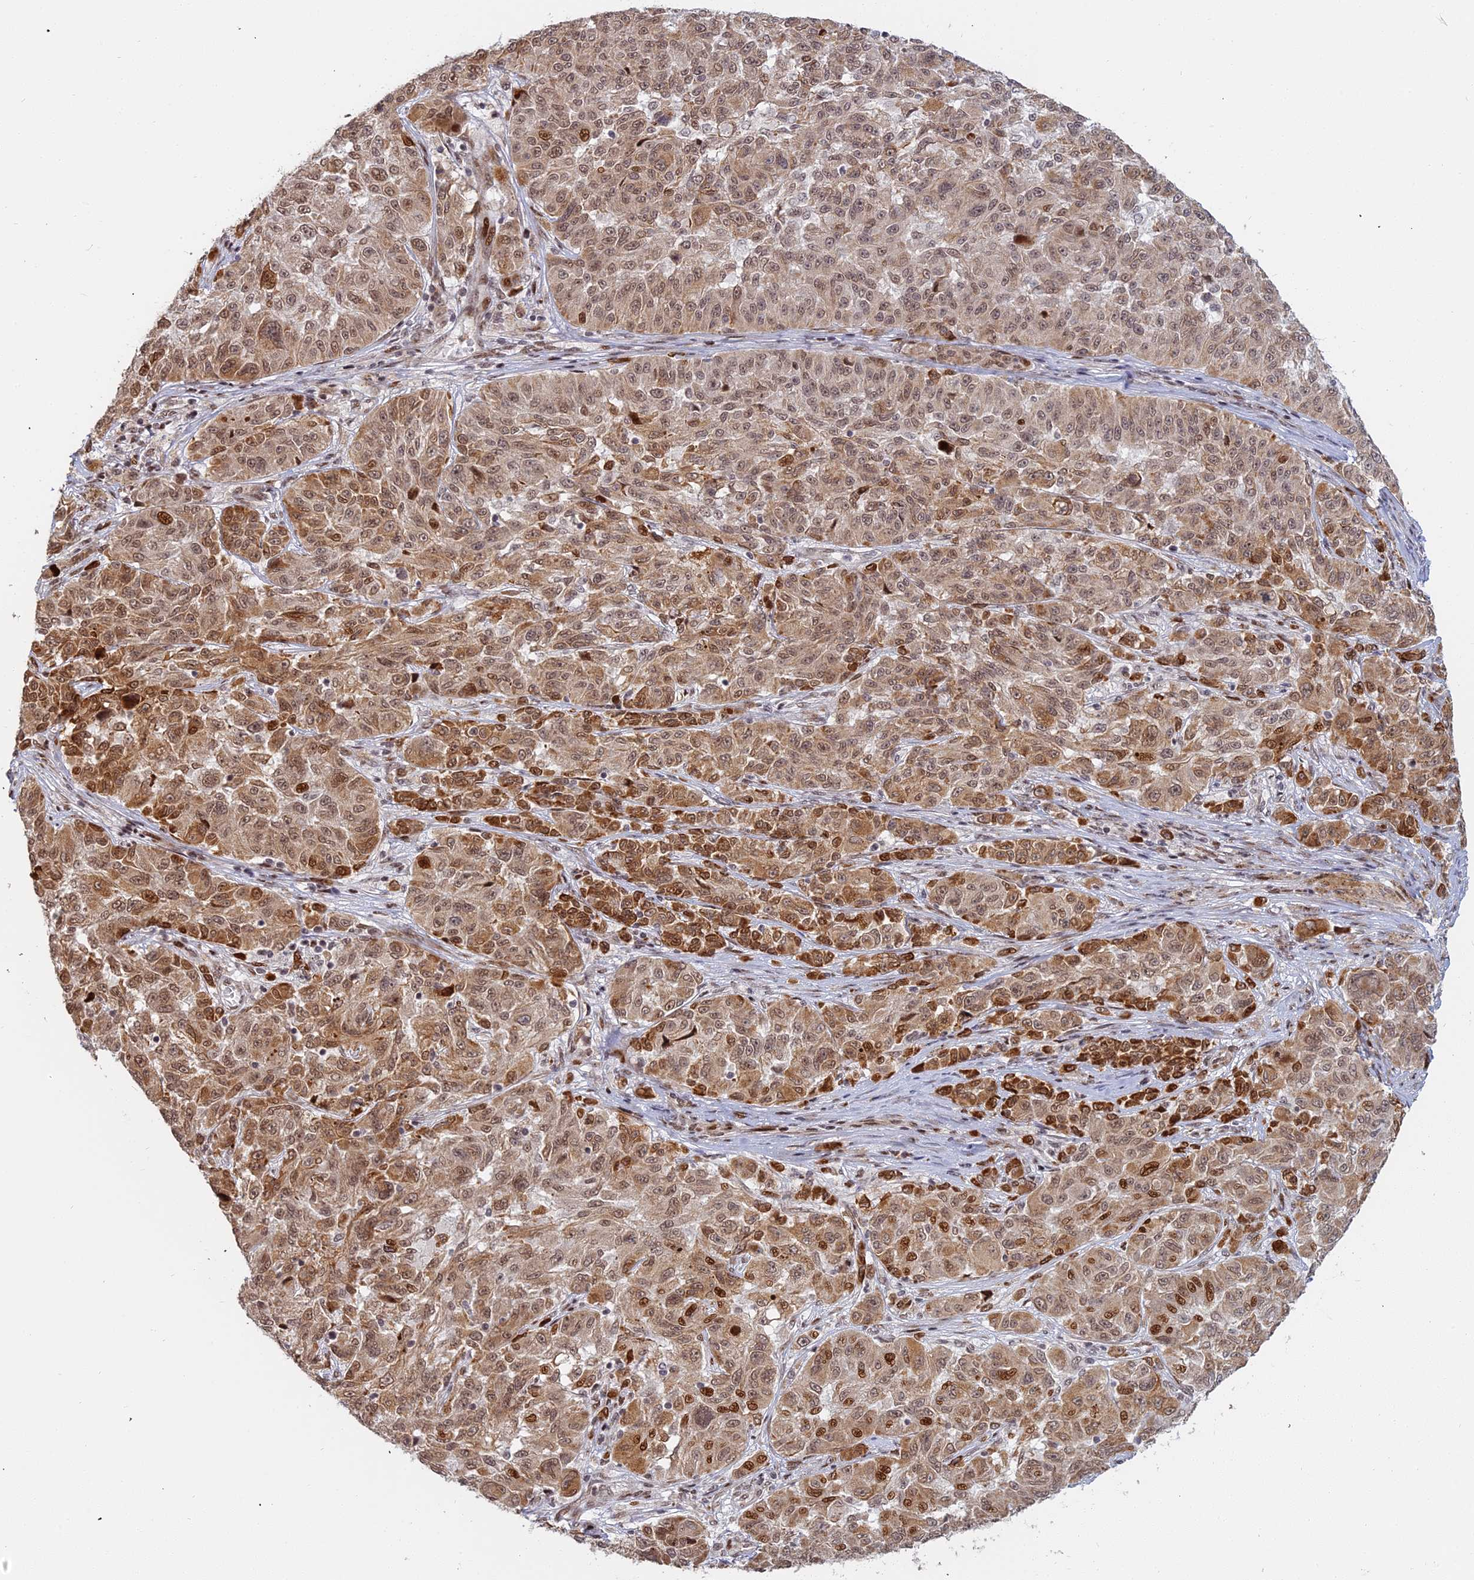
{"staining": {"intensity": "moderate", "quantity": ">75%", "location": "cytoplasmic/membranous,nuclear"}, "tissue": "melanoma", "cell_type": "Tumor cells", "image_type": "cancer", "snomed": [{"axis": "morphology", "description": "Malignant melanoma, NOS"}, {"axis": "topography", "description": "Skin"}], "caption": "The immunohistochemical stain shows moderate cytoplasmic/membranous and nuclear staining in tumor cells of melanoma tissue.", "gene": "ABCA2", "patient": {"sex": "male", "age": 53}}